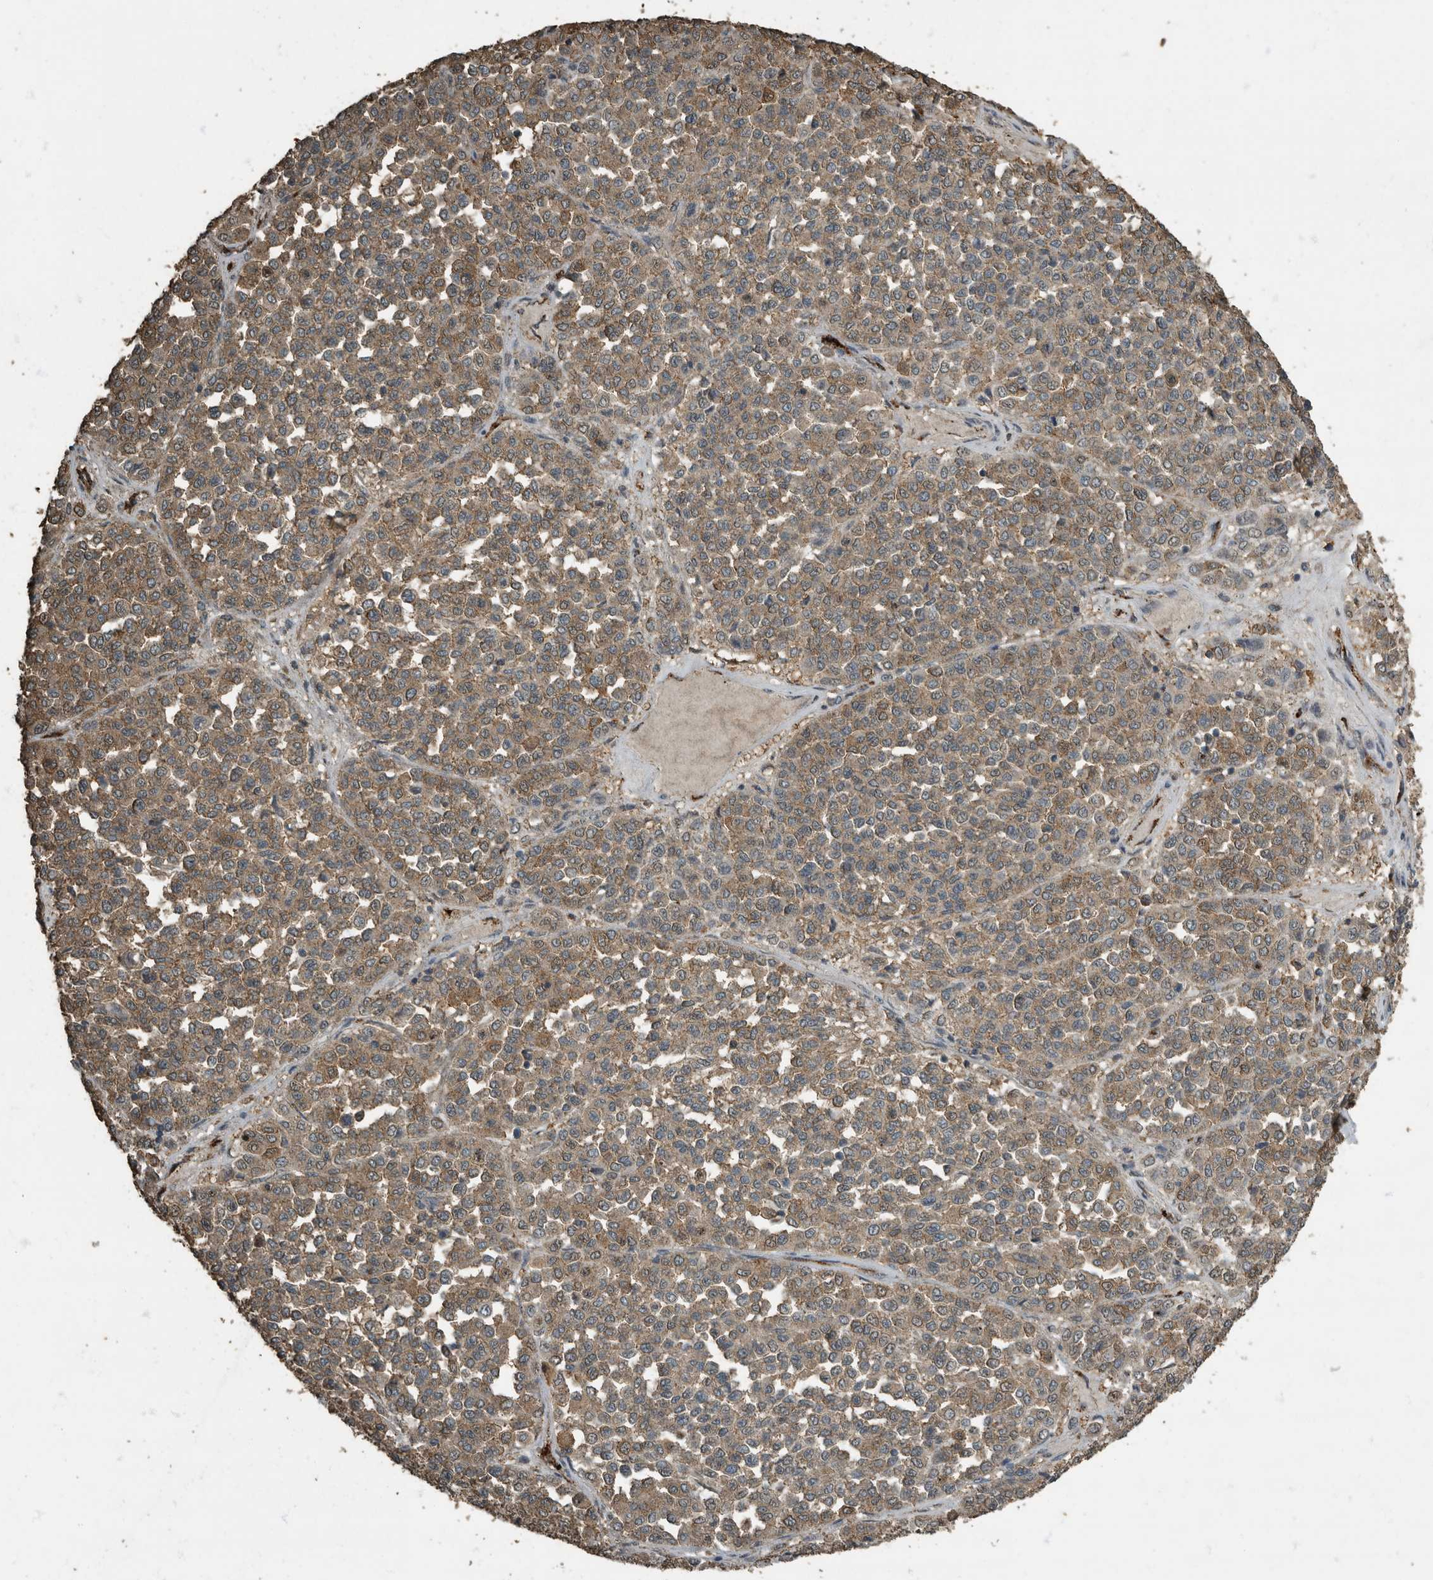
{"staining": {"intensity": "weak", "quantity": ">75%", "location": "cytoplasmic/membranous"}, "tissue": "melanoma", "cell_type": "Tumor cells", "image_type": "cancer", "snomed": [{"axis": "morphology", "description": "Malignant melanoma, Metastatic site"}, {"axis": "topography", "description": "Pancreas"}], "caption": "Weak cytoplasmic/membranous protein staining is present in approximately >75% of tumor cells in malignant melanoma (metastatic site).", "gene": "IL15RA", "patient": {"sex": "female", "age": 30}}